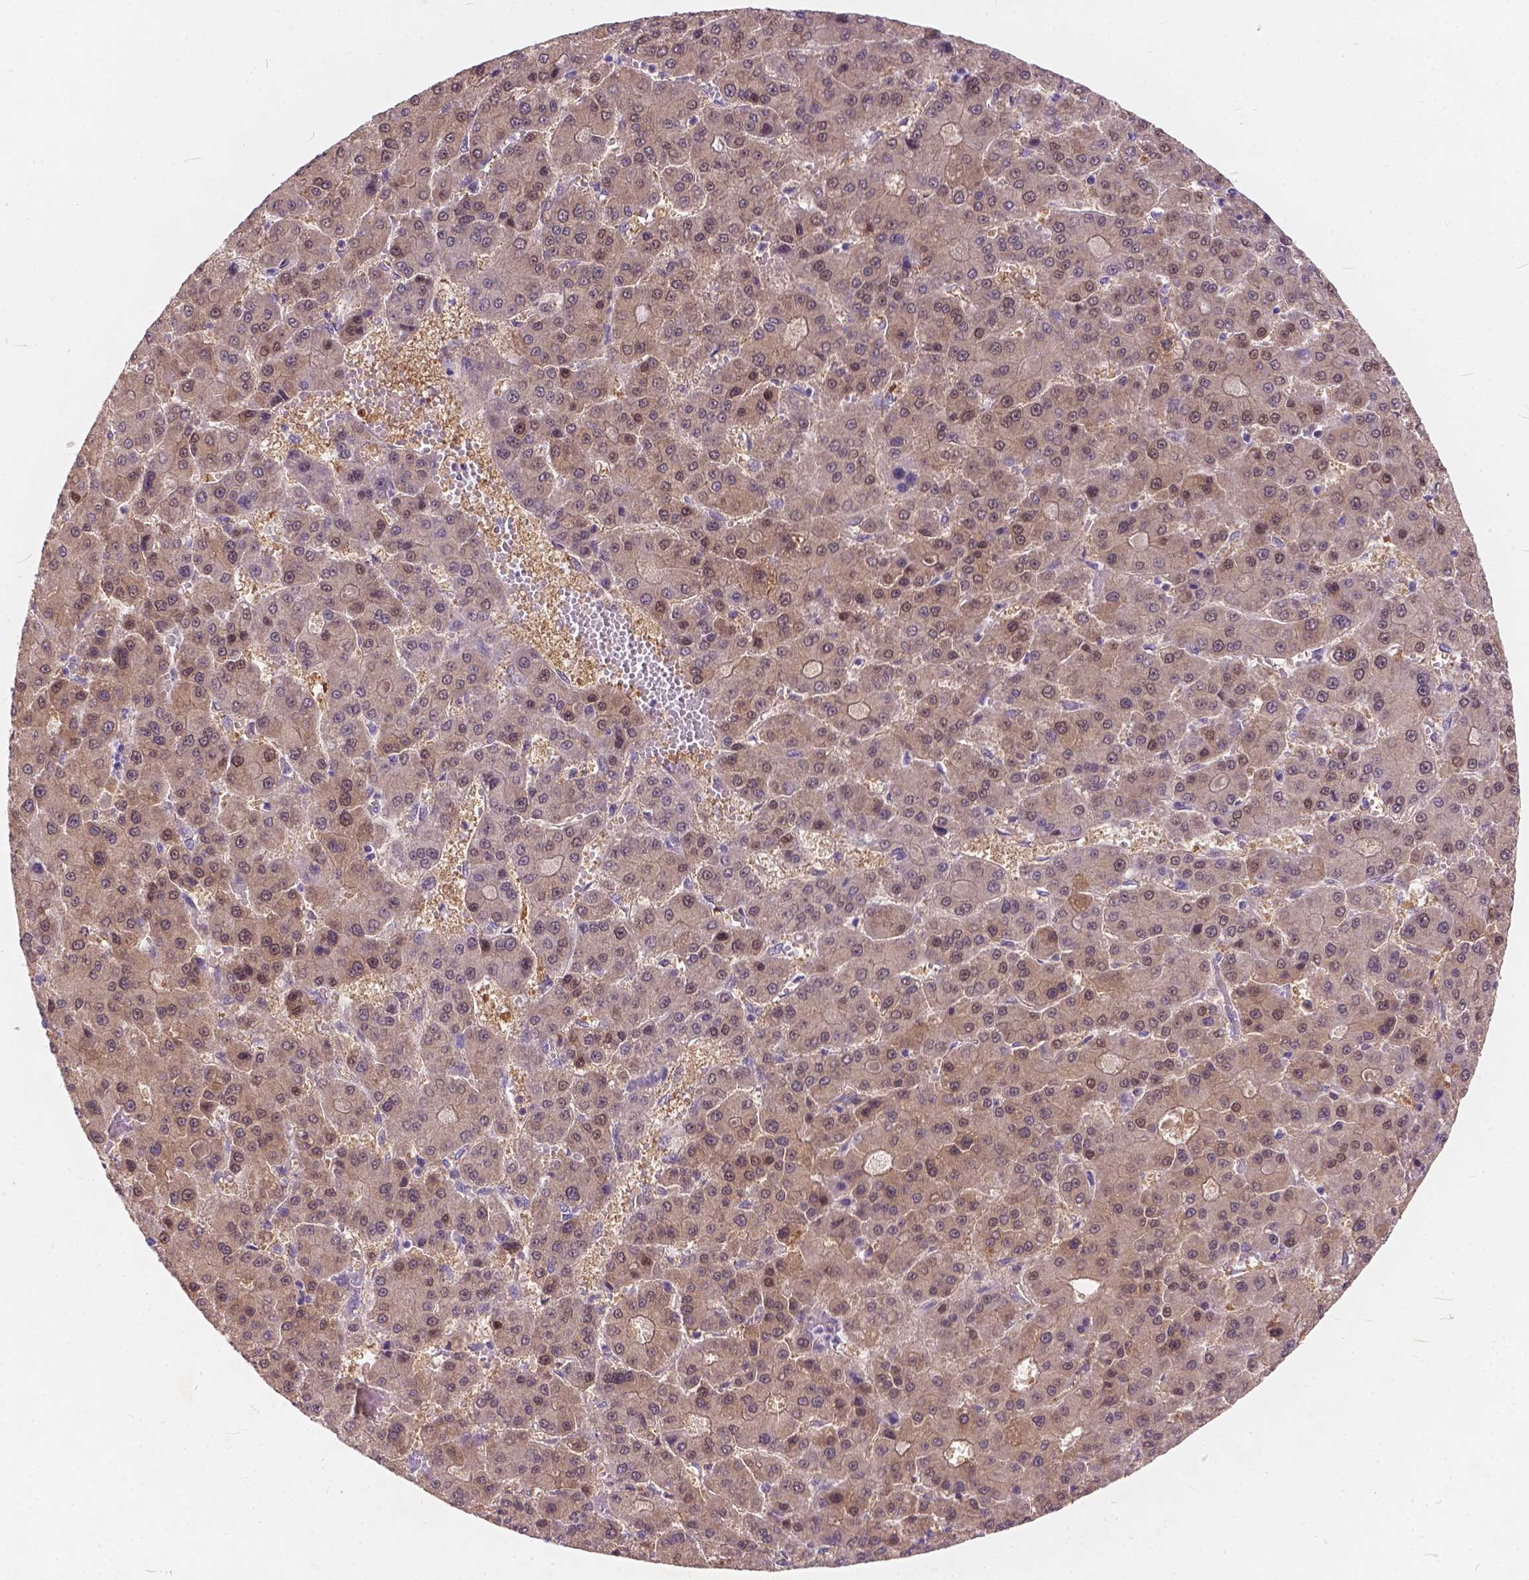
{"staining": {"intensity": "weak", "quantity": ">75%", "location": "cytoplasmic/membranous,nuclear"}, "tissue": "liver cancer", "cell_type": "Tumor cells", "image_type": "cancer", "snomed": [{"axis": "morphology", "description": "Carcinoma, Hepatocellular, NOS"}, {"axis": "topography", "description": "Liver"}], "caption": "A high-resolution micrograph shows immunohistochemistry (IHC) staining of liver cancer (hepatocellular carcinoma), which shows weak cytoplasmic/membranous and nuclear positivity in about >75% of tumor cells.", "gene": "PEX11G", "patient": {"sex": "male", "age": 70}}